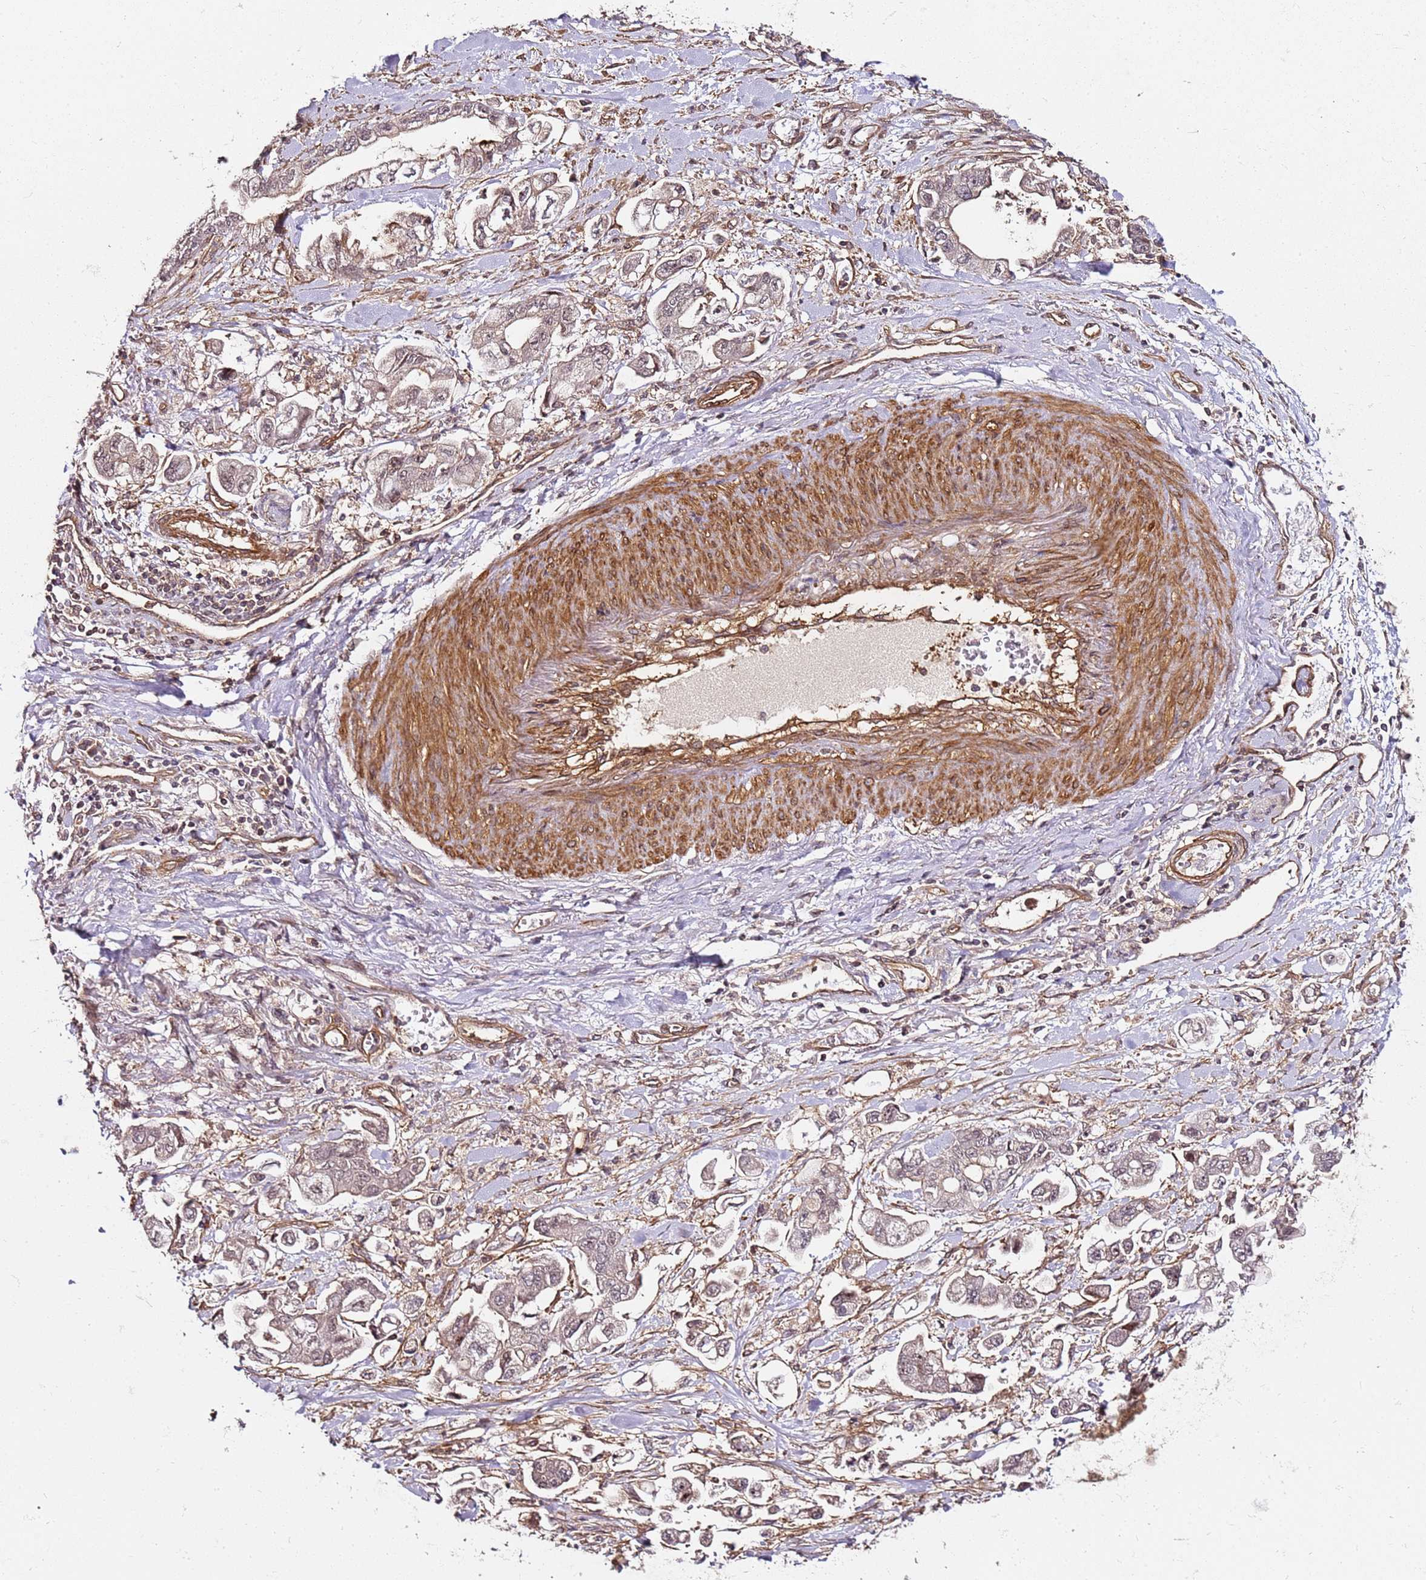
{"staining": {"intensity": "weak", "quantity": "<25%", "location": "nuclear"}, "tissue": "stomach cancer", "cell_type": "Tumor cells", "image_type": "cancer", "snomed": [{"axis": "morphology", "description": "Adenocarcinoma, NOS"}, {"axis": "topography", "description": "Stomach"}], "caption": "DAB (3,3'-diaminobenzidine) immunohistochemical staining of human stomach cancer reveals no significant expression in tumor cells.", "gene": "CCNYL1", "patient": {"sex": "male", "age": 62}}